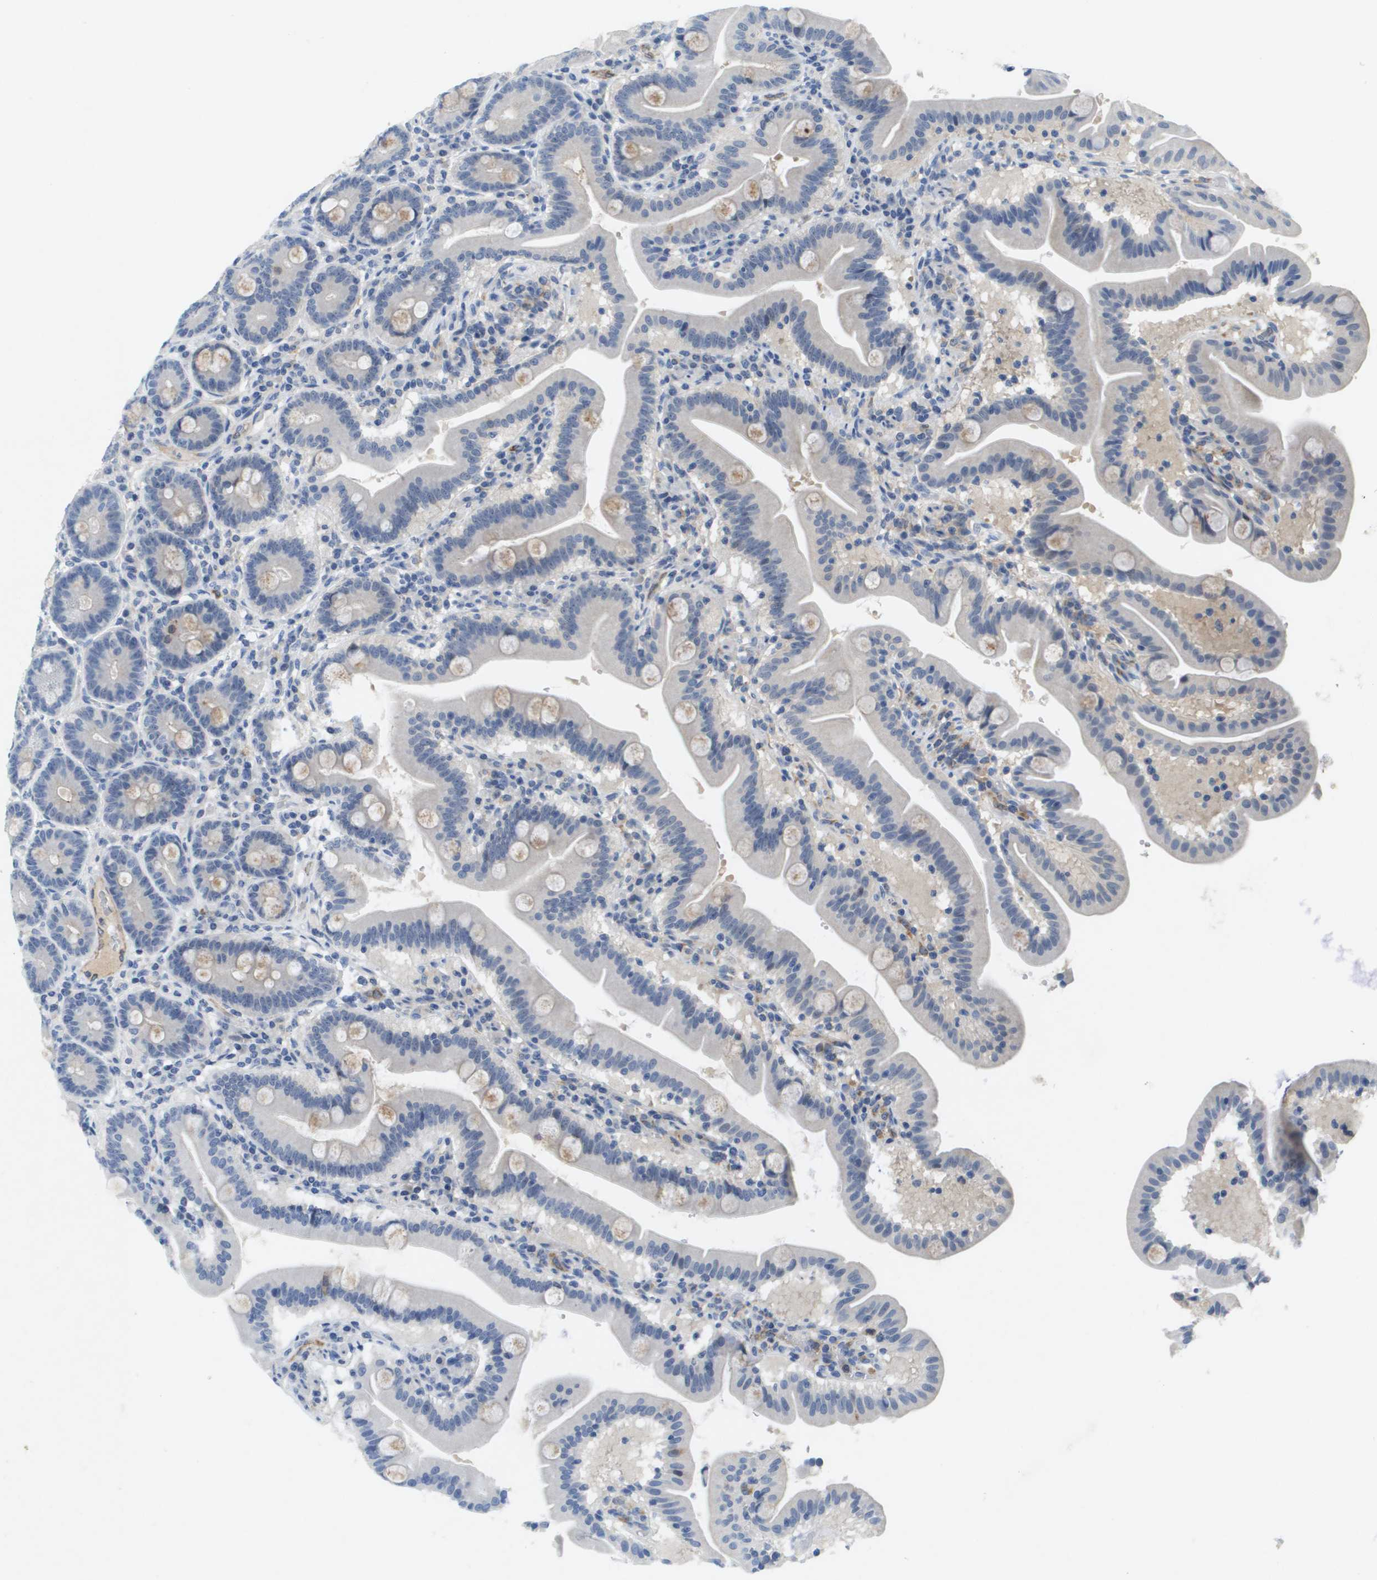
{"staining": {"intensity": "weak", "quantity": "<25%", "location": "cytoplasmic/membranous"}, "tissue": "duodenum", "cell_type": "Glandular cells", "image_type": "normal", "snomed": [{"axis": "morphology", "description": "Normal tissue, NOS"}, {"axis": "topography", "description": "Duodenum"}], "caption": "DAB (3,3'-diaminobenzidine) immunohistochemical staining of unremarkable duodenum displays no significant staining in glandular cells.", "gene": "LIPG", "patient": {"sex": "male", "age": 54}}